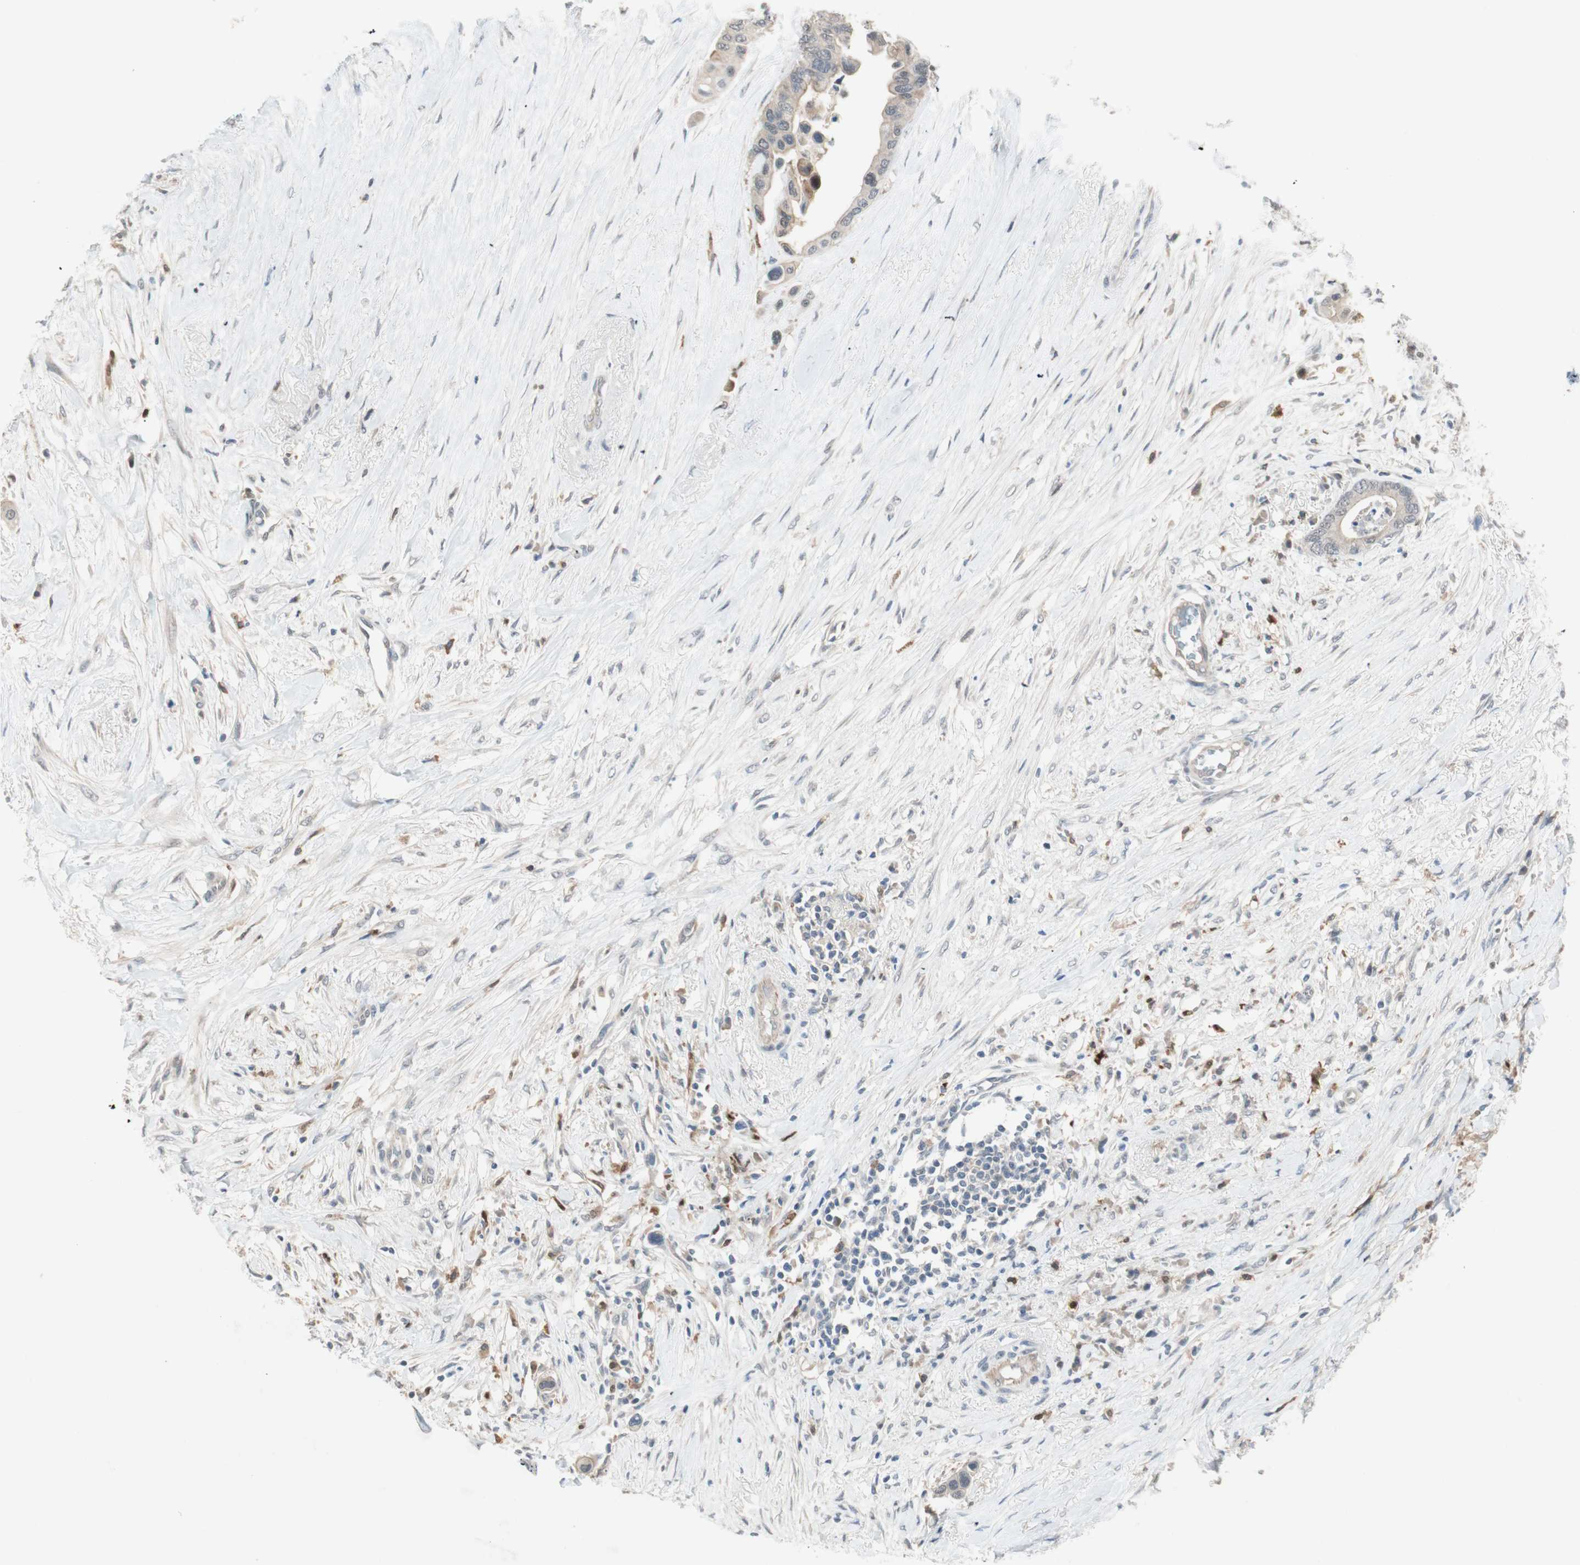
{"staining": {"intensity": "weak", "quantity": "25%-75%", "location": "cytoplasmic/membranous"}, "tissue": "colorectal cancer", "cell_type": "Tumor cells", "image_type": "cancer", "snomed": [{"axis": "morphology", "description": "Normal tissue, NOS"}, {"axis": "morphology", "description": "Adenocarcinoma, NOS"}, {"axis": "topography", "description": "Colon"}], "caption": "Approximately 25%-75% of tumor cells in colorectal cancer (adenocarcinoma) reveal weak cytoplasmic/membranous protein expression as visualized by brown immunohistochemical staining.", "gene": "RTL6", "patient": {"sex": "male", "age": 82}}